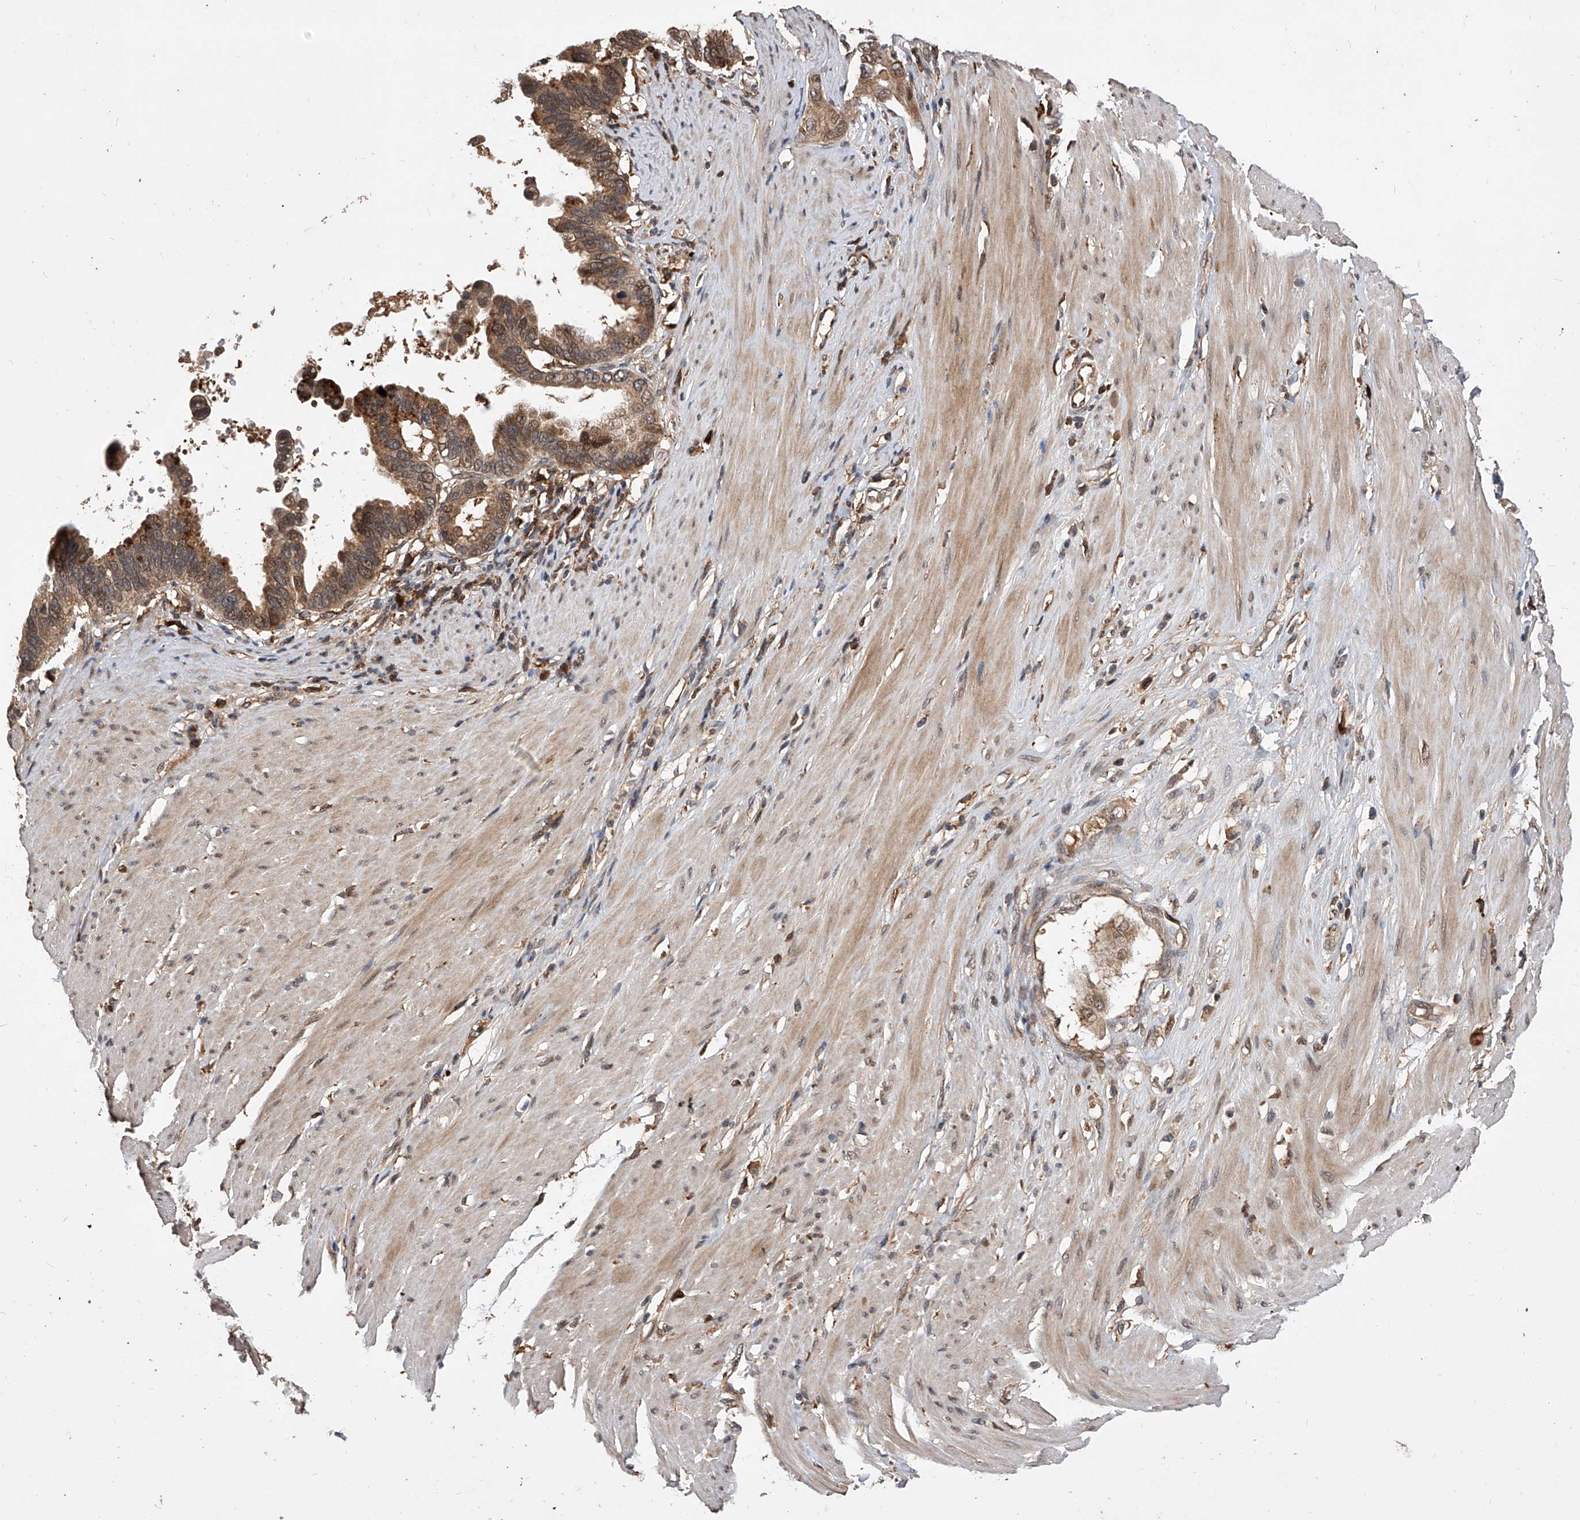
{"staining": {"intensity": "moderate", "quantity": ">75%", "location": "cytoplasmic/membranous"}, "tissue": "pancreatic cancer", "cell_type": "Tumor cells", "image_type": "cancer", "snomed": [{"axis": "morphology", "description": "Adenocarcinoma, NOS"}, {"axis": "topography", "description": "Pancreas"}], "caption": "This micrograph reveals immunohistochemistry staining of human pancreatic cancer (adenocarcinoma), with medium moderate cytoplasmic/membranous expression in approximately >75% of tumor cells.", "gene": "CFAP410", "patient": {"sex": "female", "age": 56}}